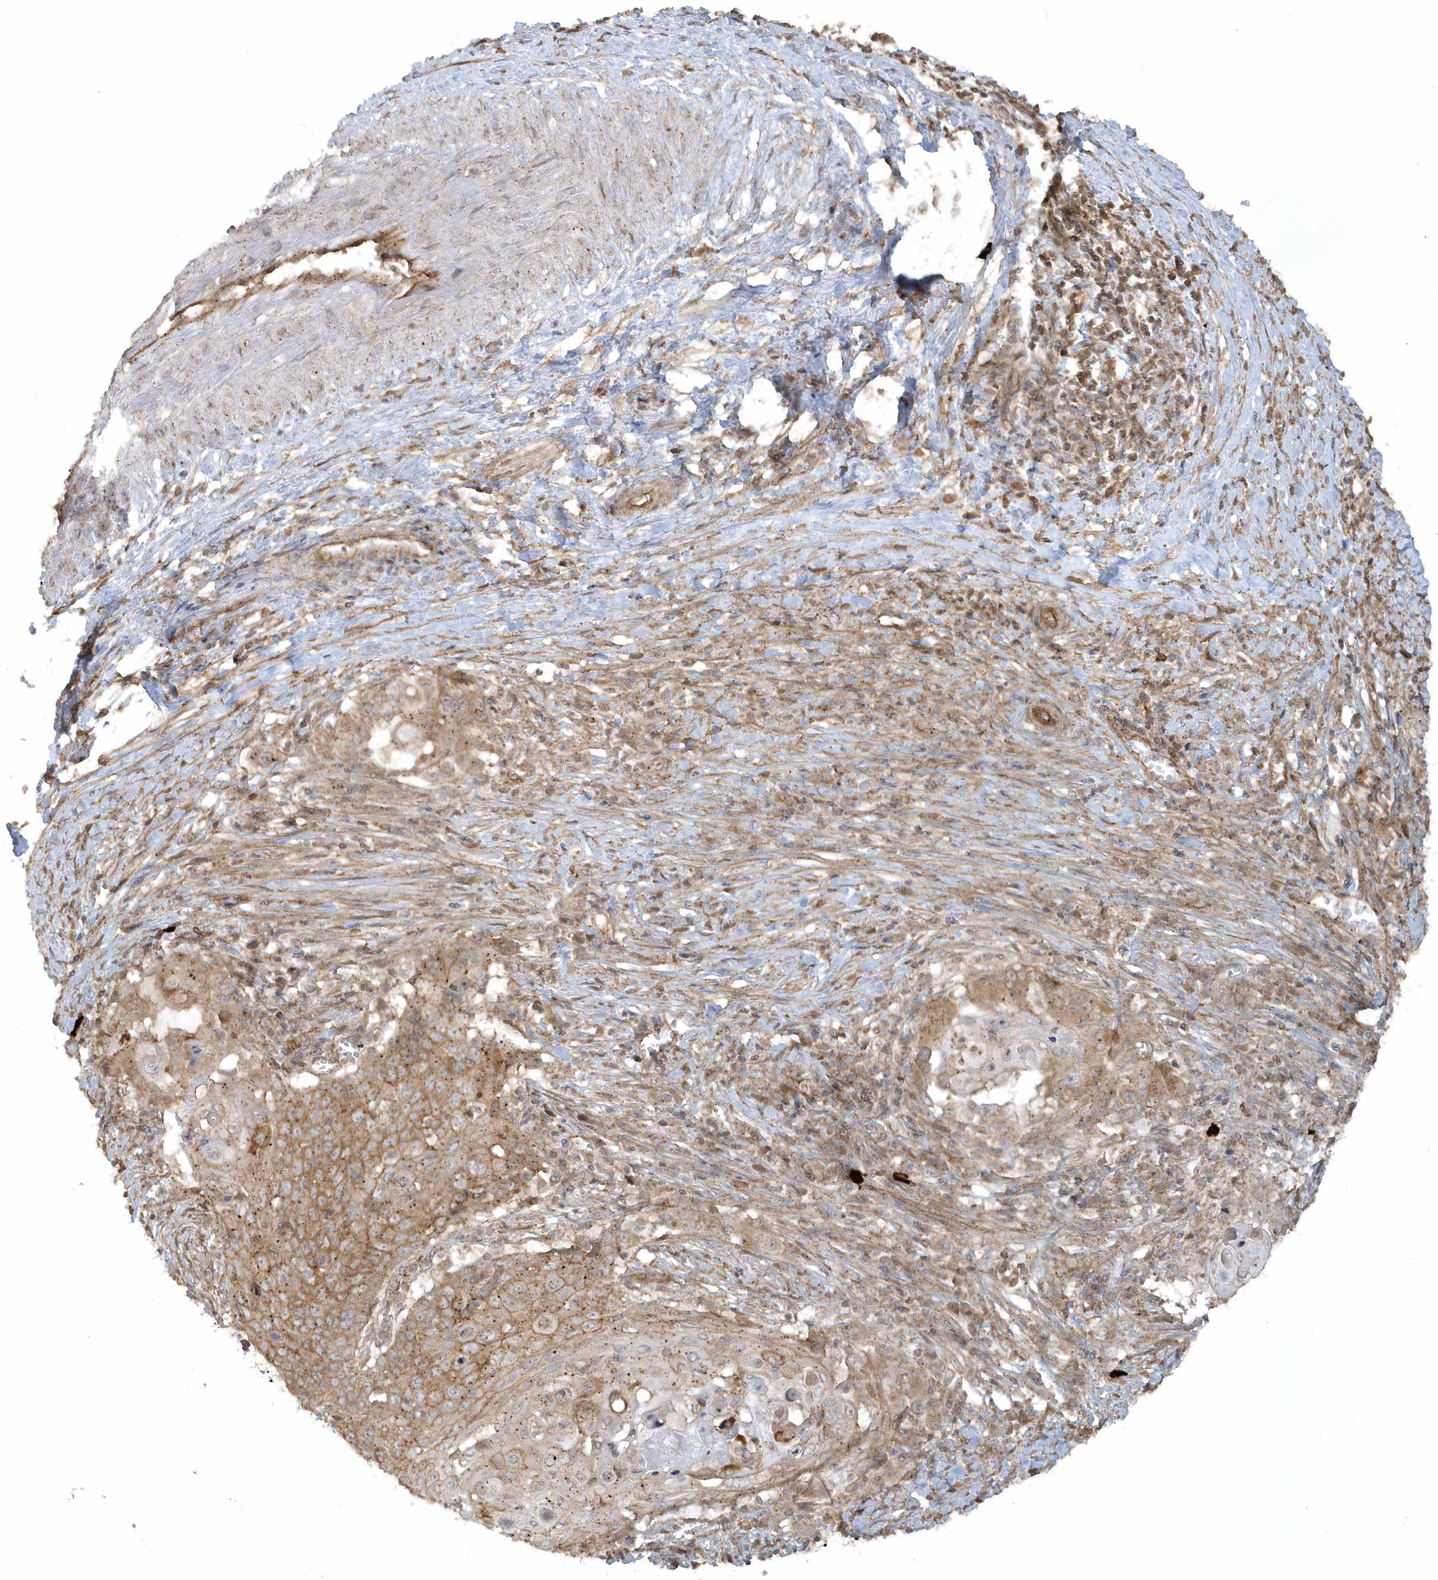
{"staining": {"intensity": "moderate", "quantity": ">75%", "location": "cytoplasmic/membranous"}, "tissue": "cervical cancer", "cell_type": "Tumor cells", "image_type": "cancer", "snomed": [{"axis": "morphology", "description": "Squamous cell carcinoma, NOS"}, {"axis": "topography", "description": "Cervix"}], "caption": "The image displays staining of cervical cancer, revealing moderate cytoplasmic/membranous protein positivity (brown color) within tumor cells.", "gene": "STIM2", "patient": {"sex": "female", "age": 39}}